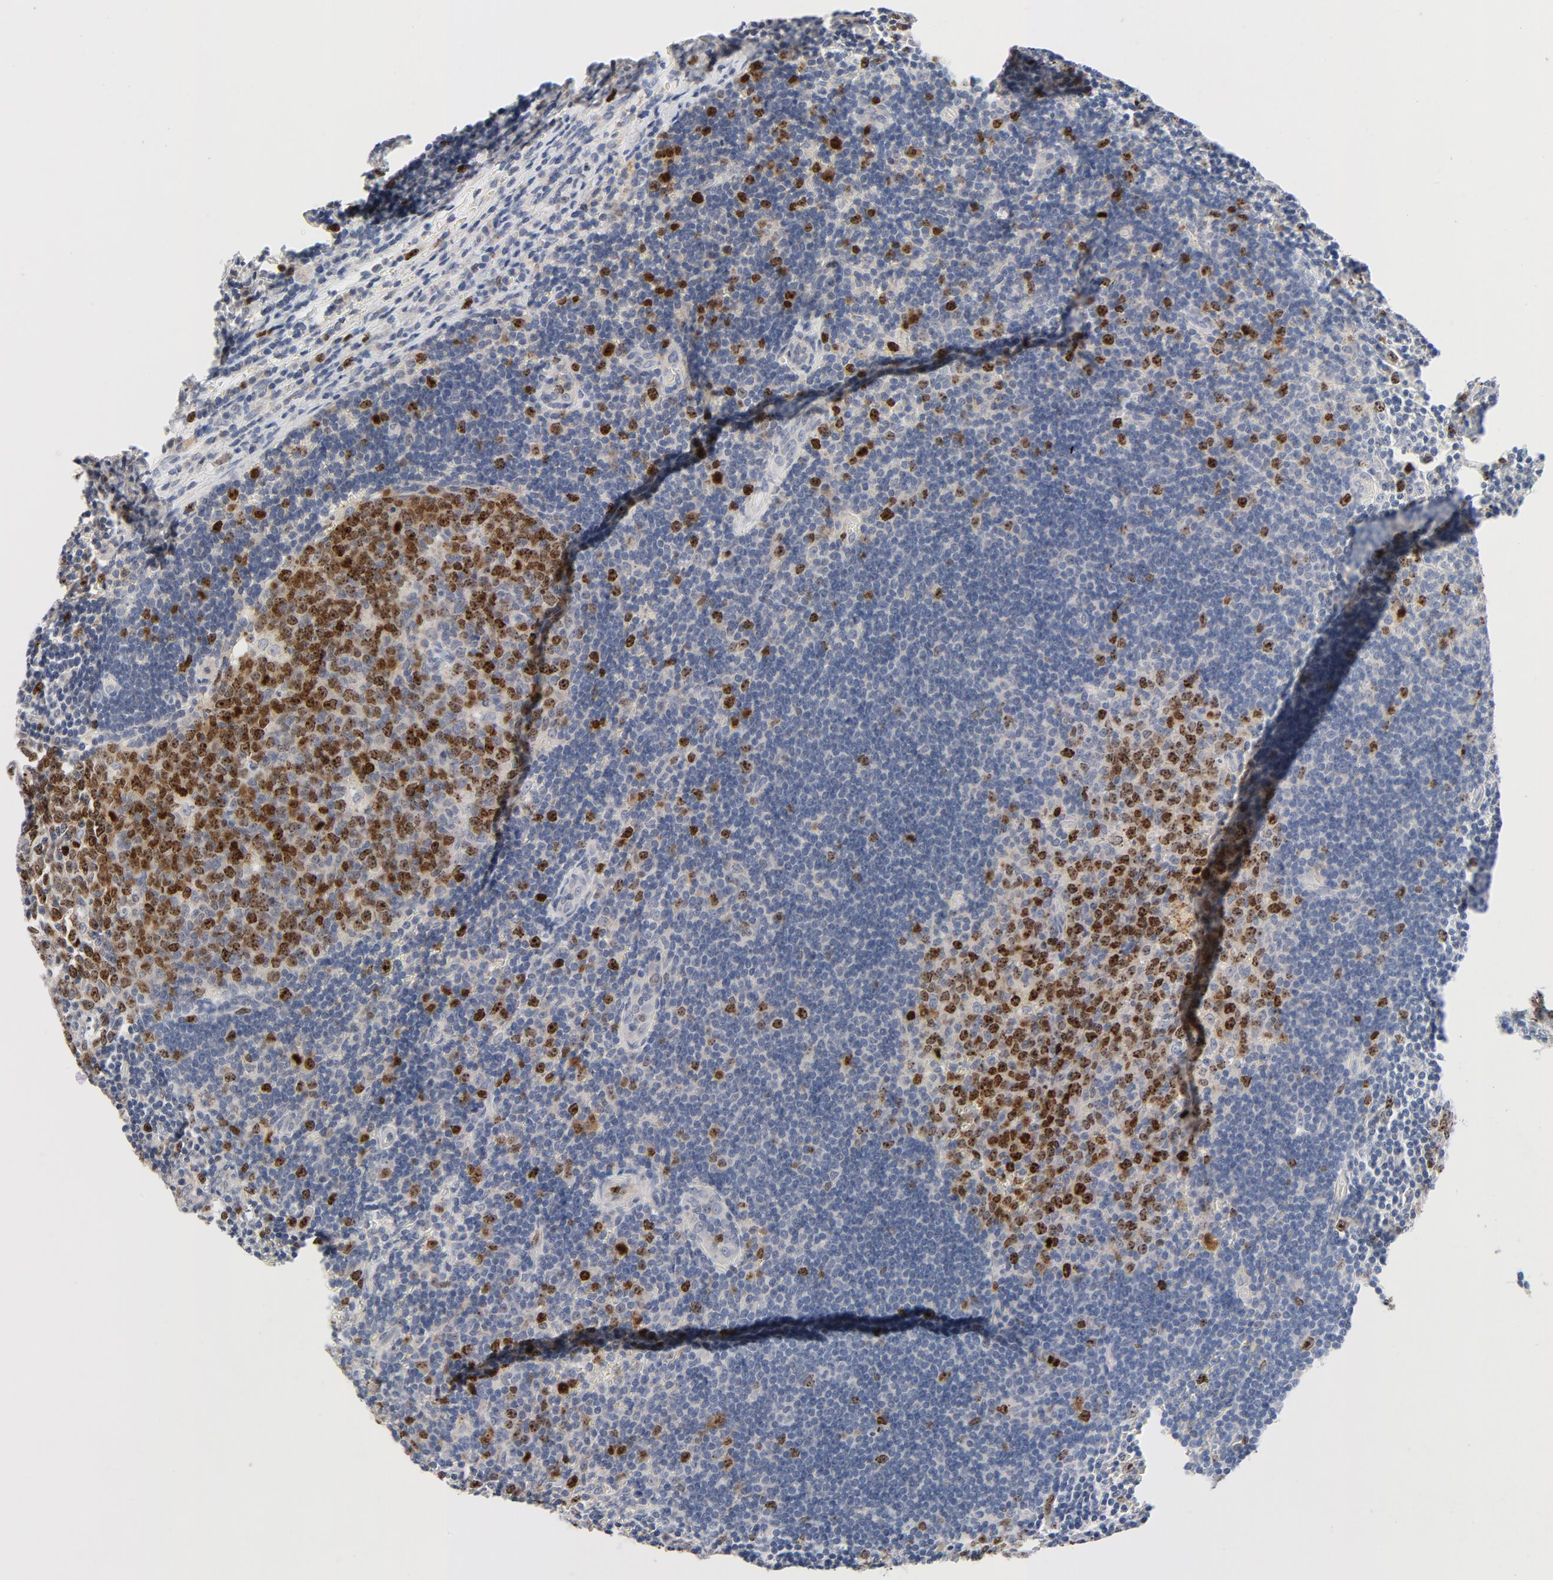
{"staining": {"intensity": "moderate", "quantity": "25%-75%", "location": "nuclear"}, "tissue": "lymph node", "cell_type": "Germinal center cells", "image_type": "normal", "snomed": [{"axis": "morphology", "description": "Normal tissue, NOS"}, {"axis": "topography", "description": "Lymph node"}, {"axis": "topography", "description": "Salivary gland"}], "caption": "An image of human lymph node stained for a protein exhibits moderate nuclear brown staining in germinal center cells.", "gene": "BIRC5", "patient": {"sex": "male", "age": 8}}